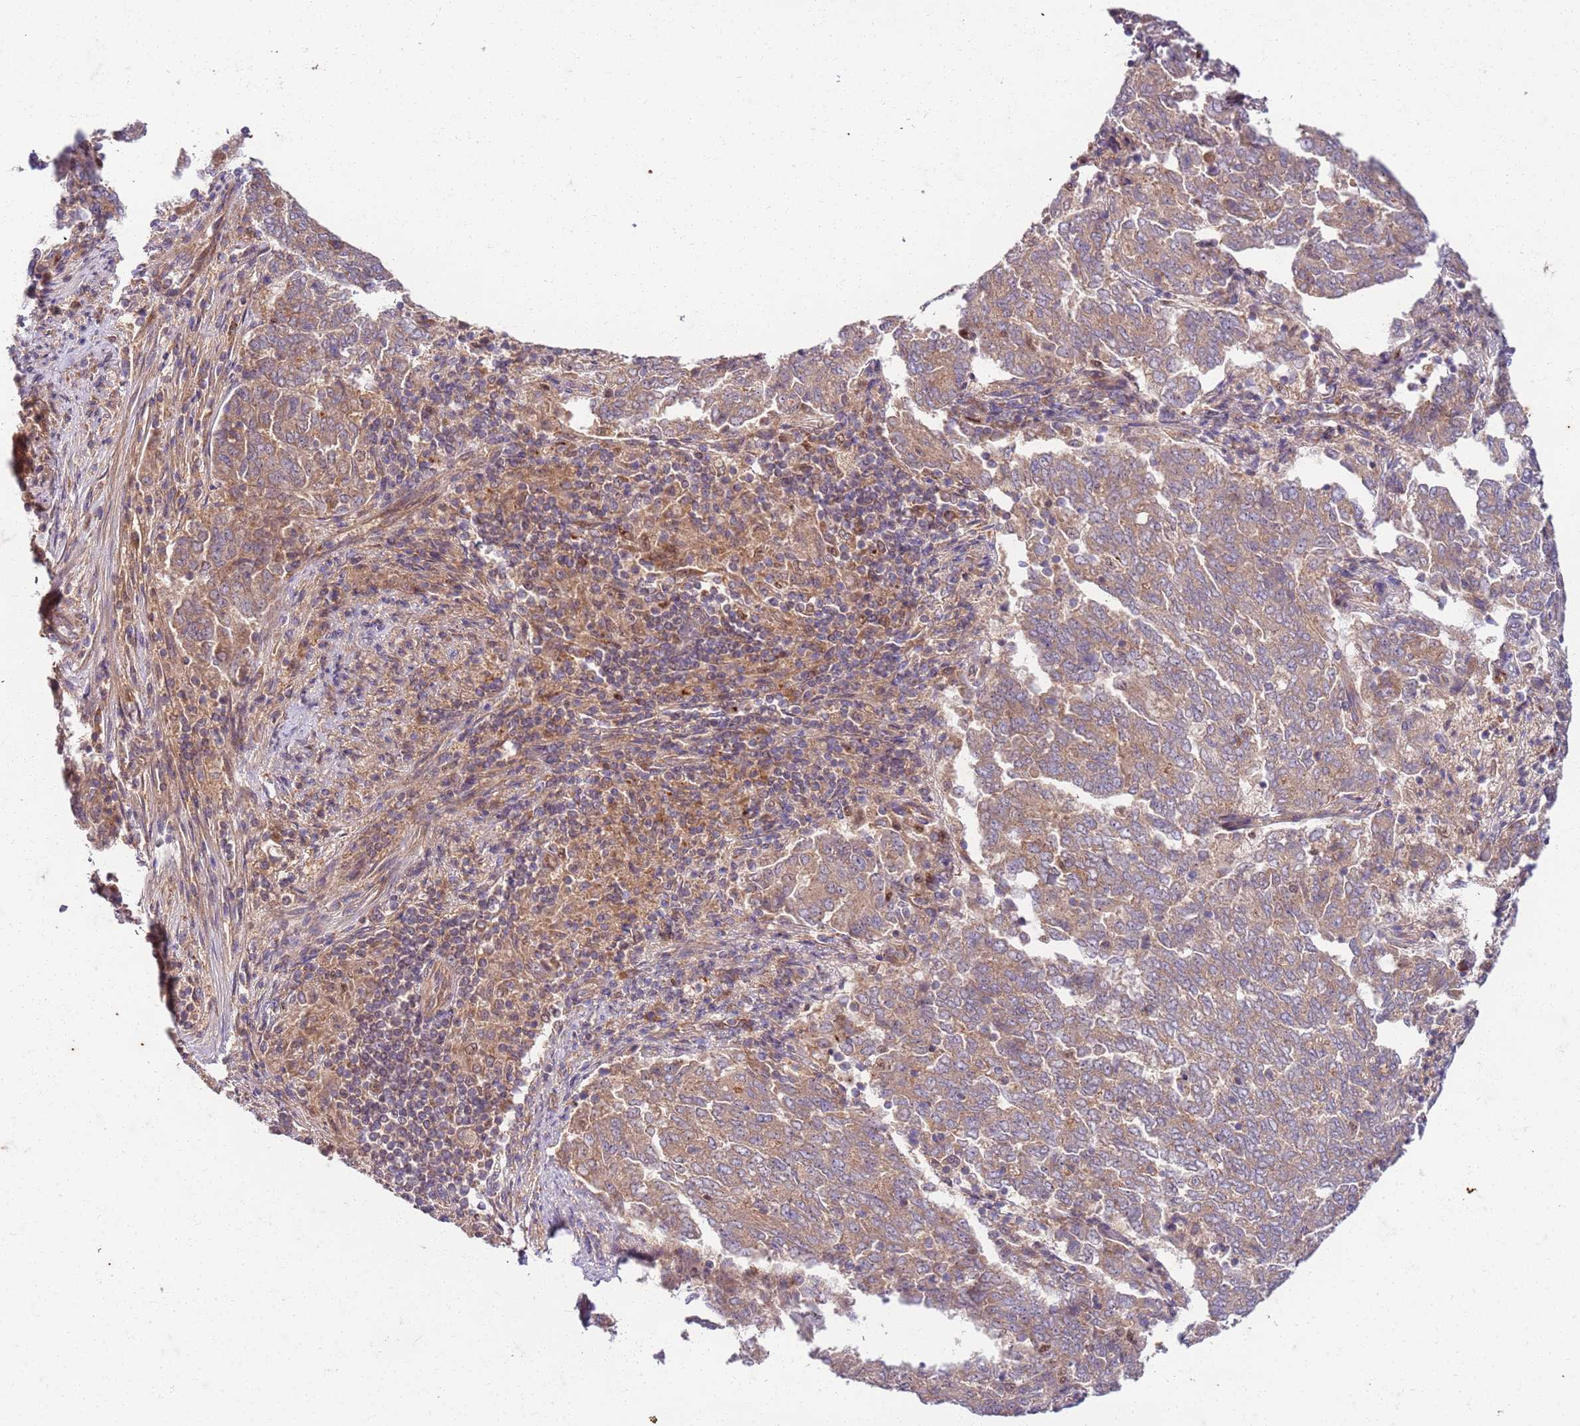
{"staining": {"intensity": "moderate", "quantity": ">75%", "location": "cytoplasmic/membranous"}, "tissue": "endometrial cancer", "cell_type": "Tumor cells", "image_type": "cancer", "snomed": [{"axis": "morphology", "description": "Adenocarcinoma, NOS"}, {"axis": "topography", "description": "Endometrium"}], "caption": "IHC of human endometrial adenocarcinoma exhibits medium levels of moderate cytoplasmic/membranous expression in approximately >75% of tumor cells. (IHC, brightfield microscopy, high magnification).", "gene": "OSBP", "patient": {"sex": "female", "age": 80}}